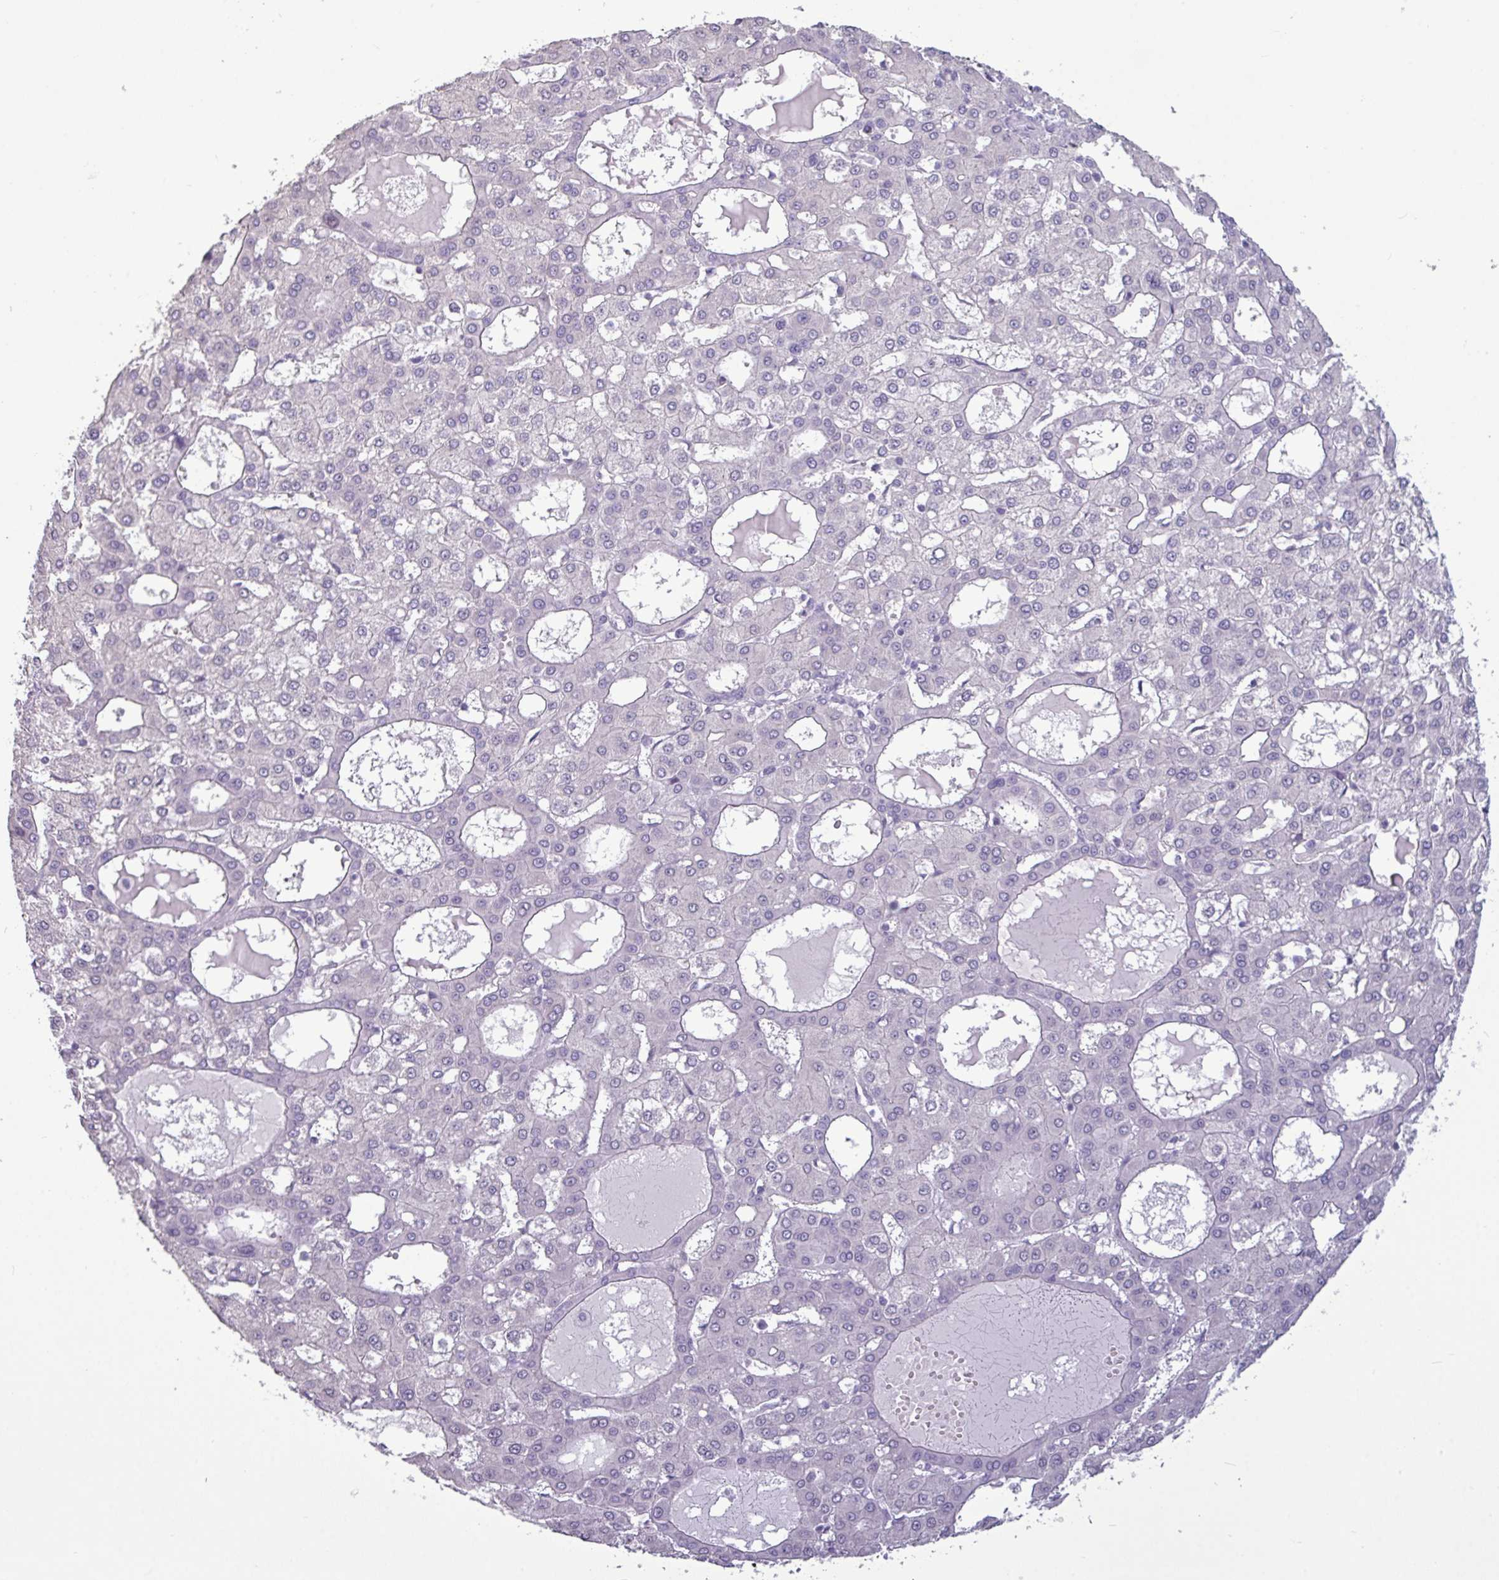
{"staining": {"intensity": "negative", "quantity": "none", "location": "none"}, "tissue": "liver cancer", "cell_type": "Tumor cells", "image_type": "cancer", "snomed": [{"axis": "morphology", "description": "Carcinoma, Hepatocellular, NOS"}, {"axis": "topography", "description": "Liver"}], "caption": "This is a histopathology image of immunohistochemistry staining of liver hepatocellular carcinoma, which shows no expression in tumor cells.", "gene": "AMY2A", "patient": {"sex": "male", "age": 47}}